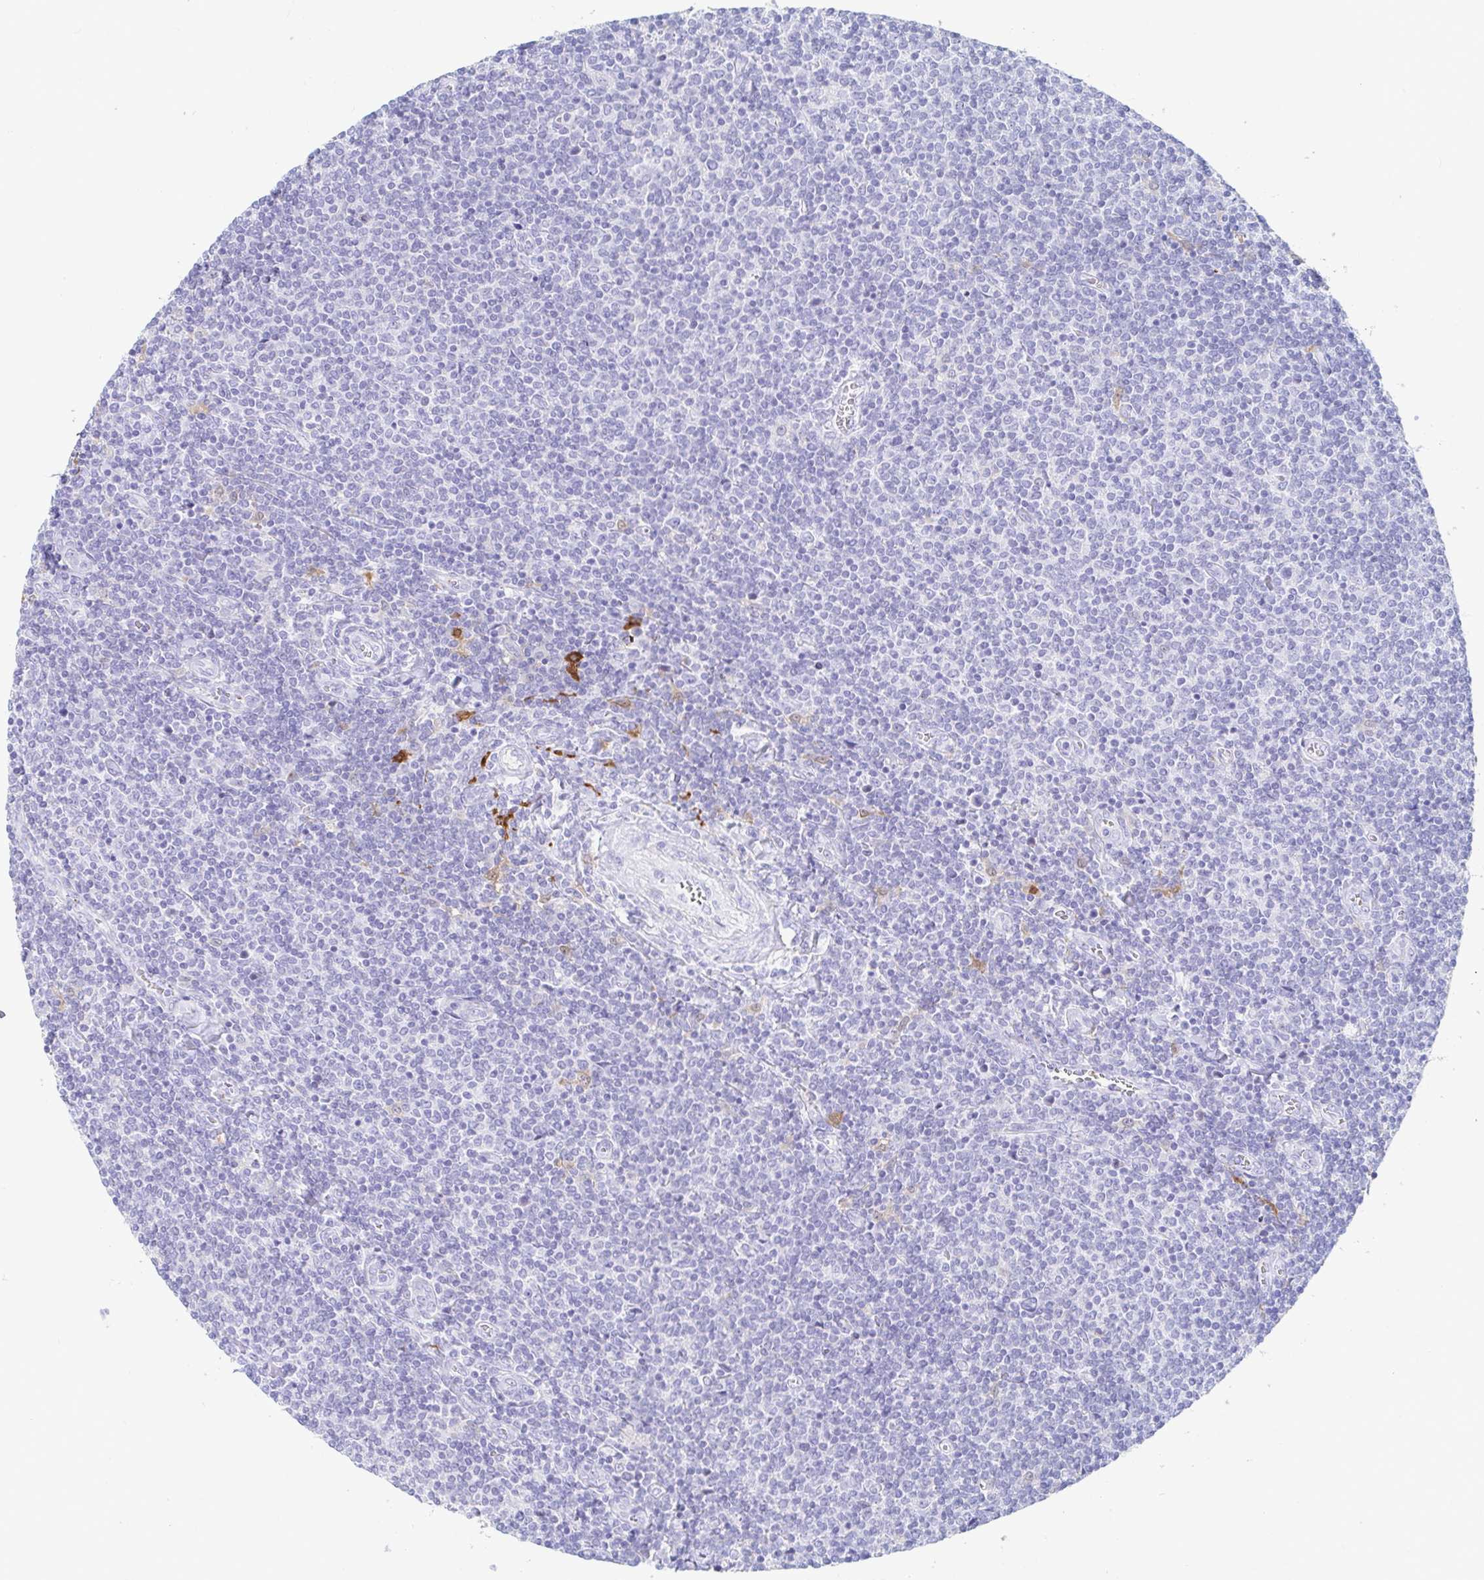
{"staining": {"intensity": "negative", "quantity": "none", "location": "none"}, "tissue": "lymphoma", "cell_type": "Tumor cells", "image_type": "cancer", "snomed": [{"axis": "morphology", "description": "Malignant lymphoma, non-Hodgkin's type, Low grade"}, {"axis": "topography", "description": "Lymph node"}], "caption": "Immunohistochemistry photomicrograph of neoplastic tissue: human lymphoma stained with DAB shows no significant protein positivity in tumor cells.", "gene": "OR2A4", "patient": {"sex": "male", "age": 52}}